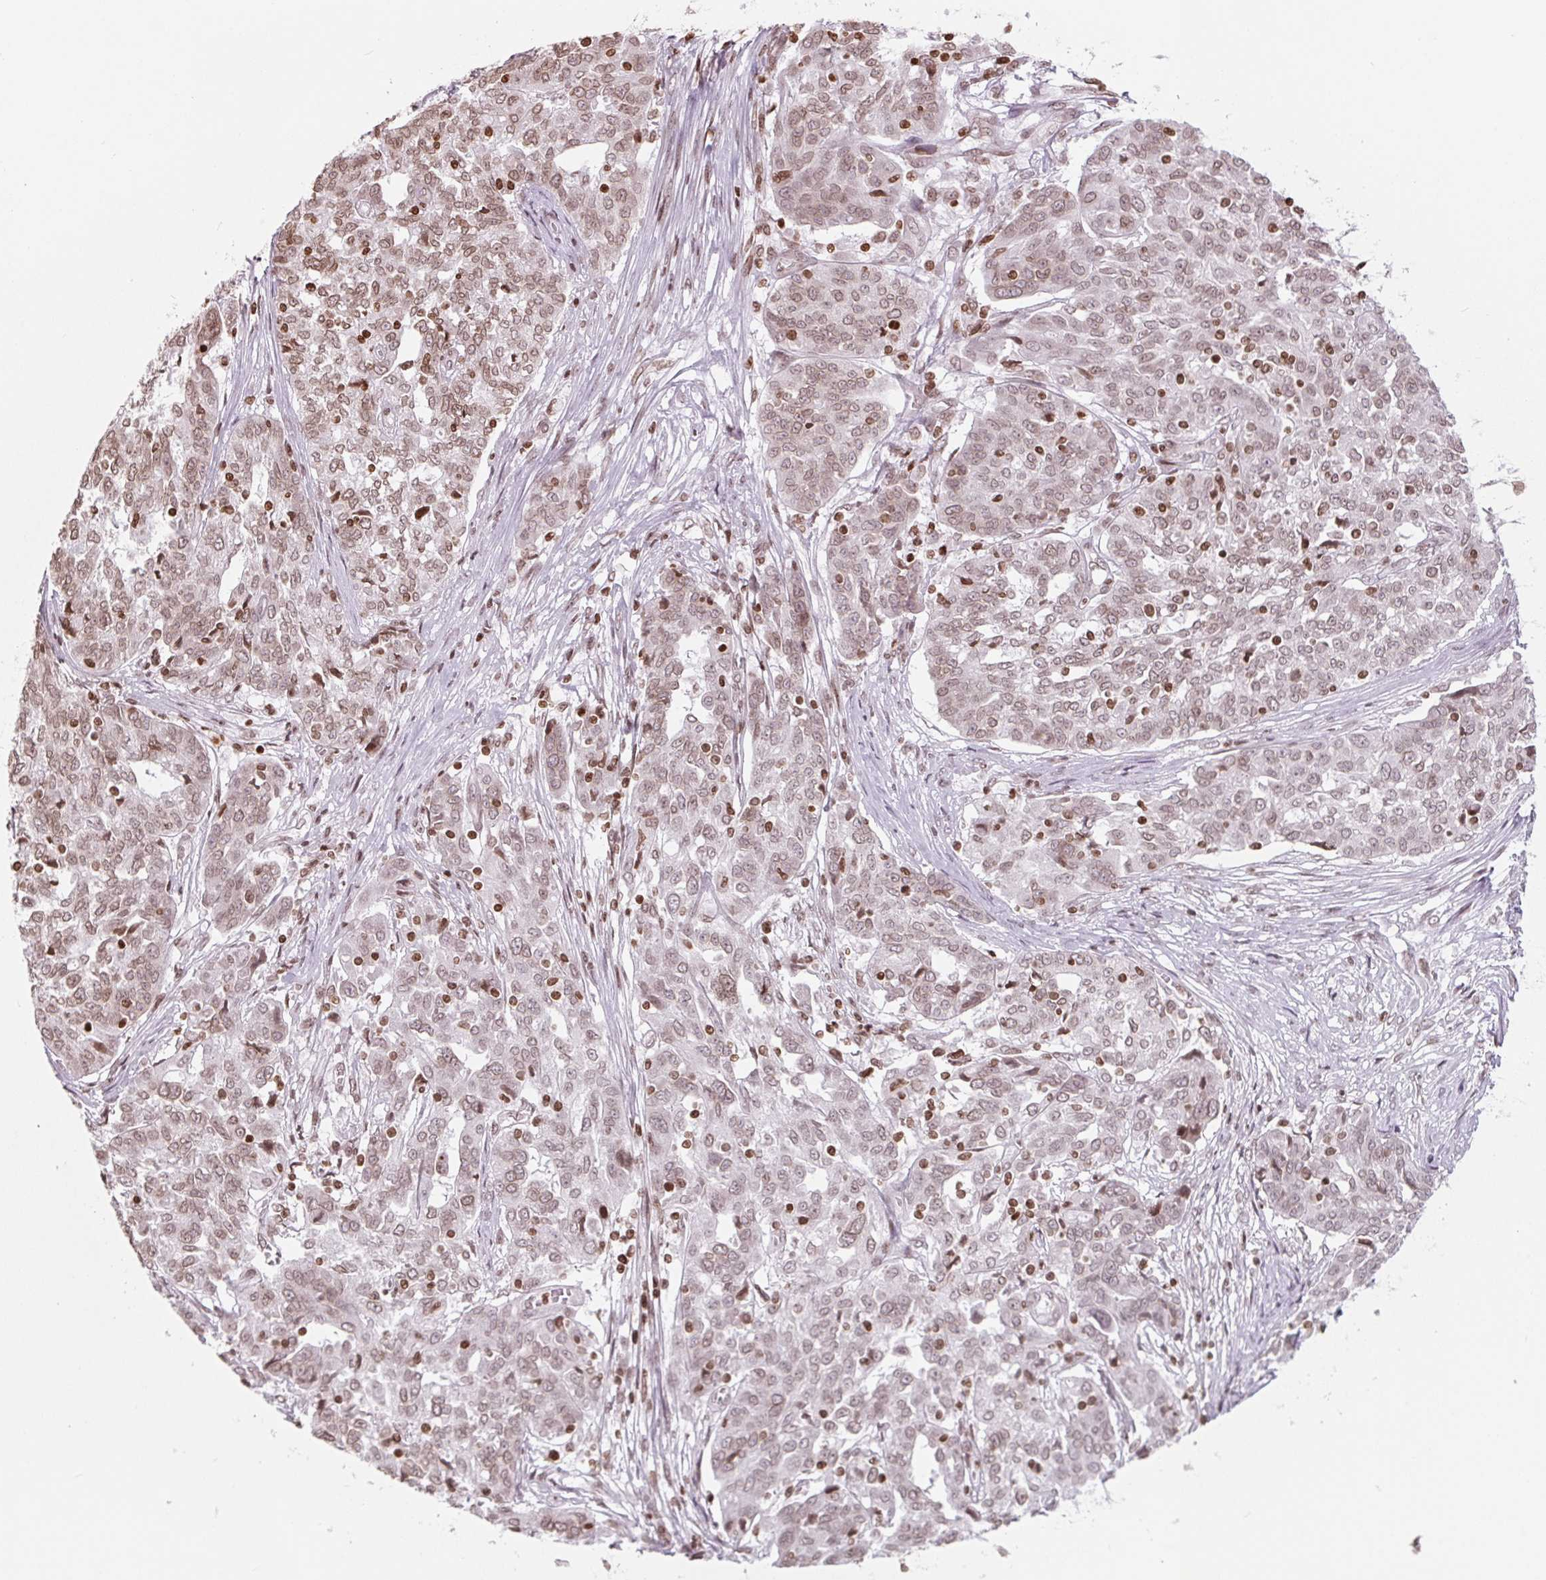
{"staining": {"intensity": "moderate", "quantity": ">75%", "location": "nuclear"}, "tissue": "ovarian cancer", "cell_type": "Tumor cells", "image_type": "cancer", "snomed": [{"axis": "morphology", "description": "Cystadenocarcinoma, serous, NOS"}, {"axis": "topography", "description": "Ovary"}], "caption": "This is an image of immunohistochemistry staining of serous cystadenocarcinoma (ovarian), which shows moderate positivity in the nuclear of tumor cells.", "gene": "SMIM12", "patient": {"sex": "female", "age": 67}}